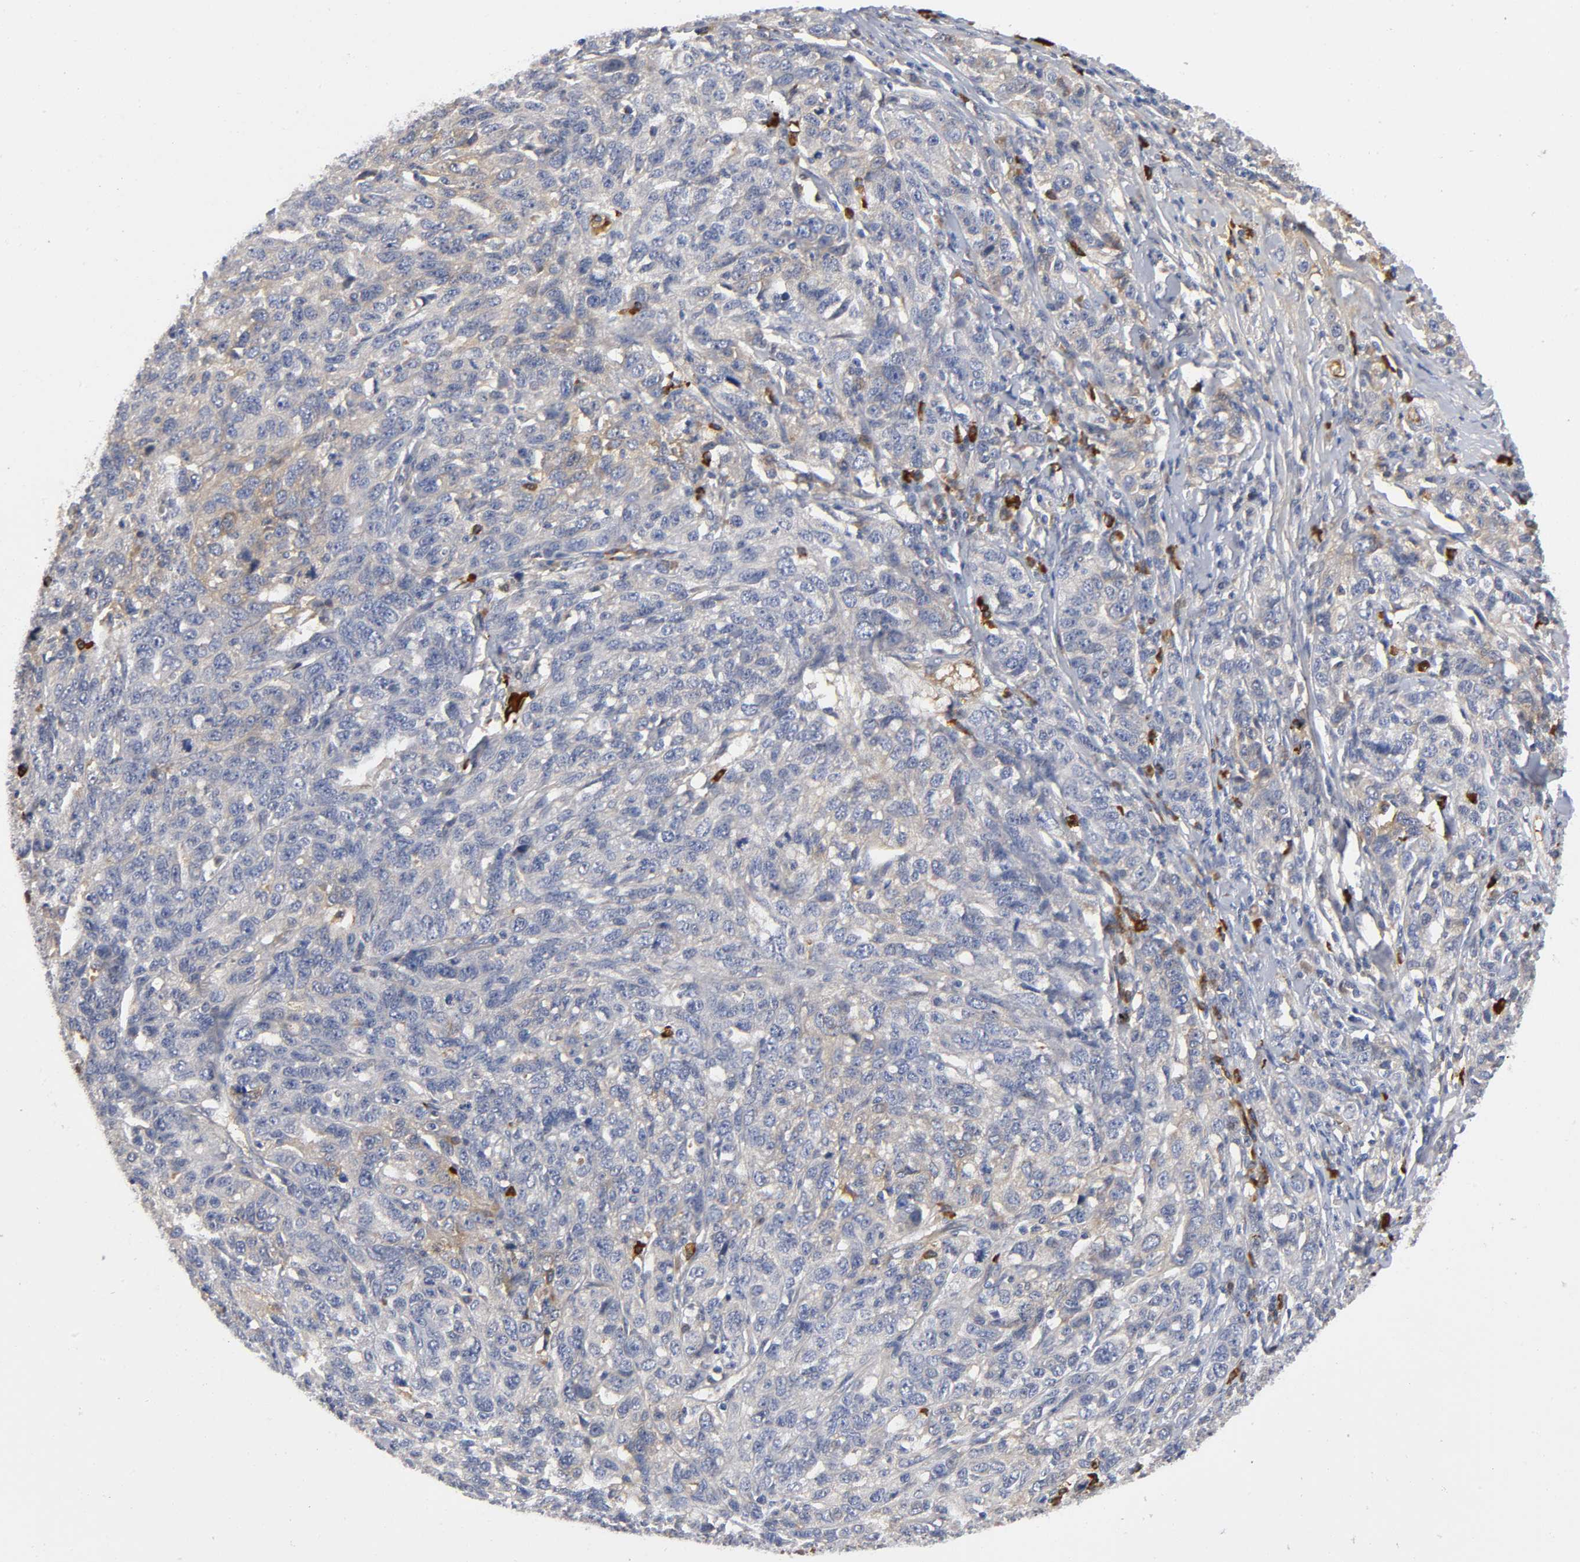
{"staining": {"intensity": "weak", "quantity": ">75%", "location": "cytoplasmic/membranous"}, "tissue": "ovarian cancer", "cell_type": "Tumor cells", "image_type": "cancer", "snomed": [{"axis": "morphology", "description": "Cystadenocarcinoma, serous, NOS"}, {"axis": "topography", "description": "Ovary"}], "caption": "Ovarian cancer (serous cystadenocarcinoma) stained with IHC shows weak cytoplasmic/membranous positivity in about >75% of tumor cells. (DAB = brown stain, brightfield microscopy at high magnification).", "gene": "NOVA1", "patient": {"sex": "female", "age": 71}}